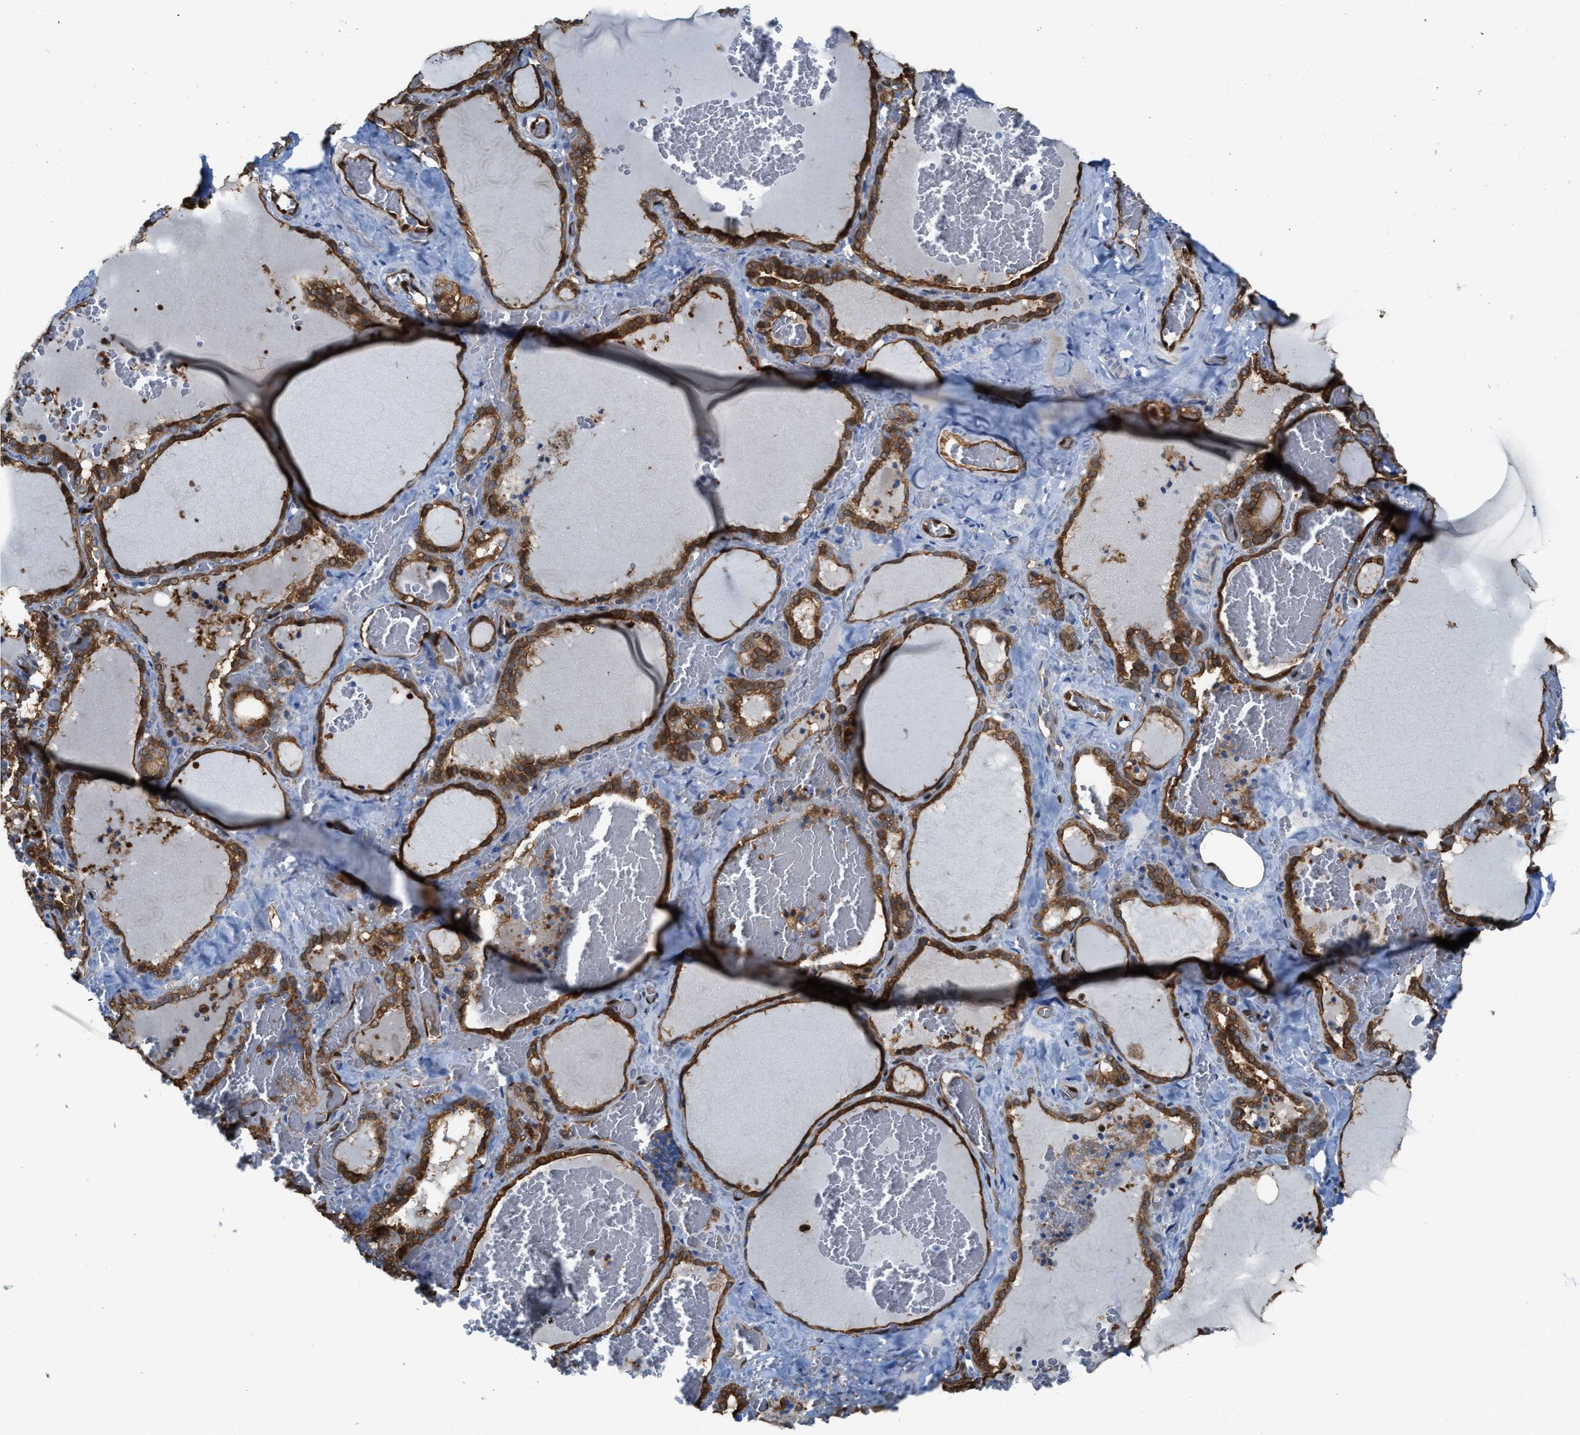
{"staining": {"intensity": "strong", "quantity": ">75%", "location": "cytoplasmic/membranous"}, "tissue": "thyroid gland", "cell_type": "Glandular cells", "image_type": "normal", "snomed": [{"axis": "morphology", "description": "Normal tissue, NOS"}, {"axis": "topography", "description": "Thyroid gland"}], "caption": "High-magnification brightfield microscopy of unremarkable thyroid gland stained with DAB (brown) and counterstained with hematoxylin (blue). glandular cells exhibit strong cytoplasmic/membranous expression is present in approximately>75% of cells.", "gene": "ASS1", "patient": {"sex": "female", "age": 22}}